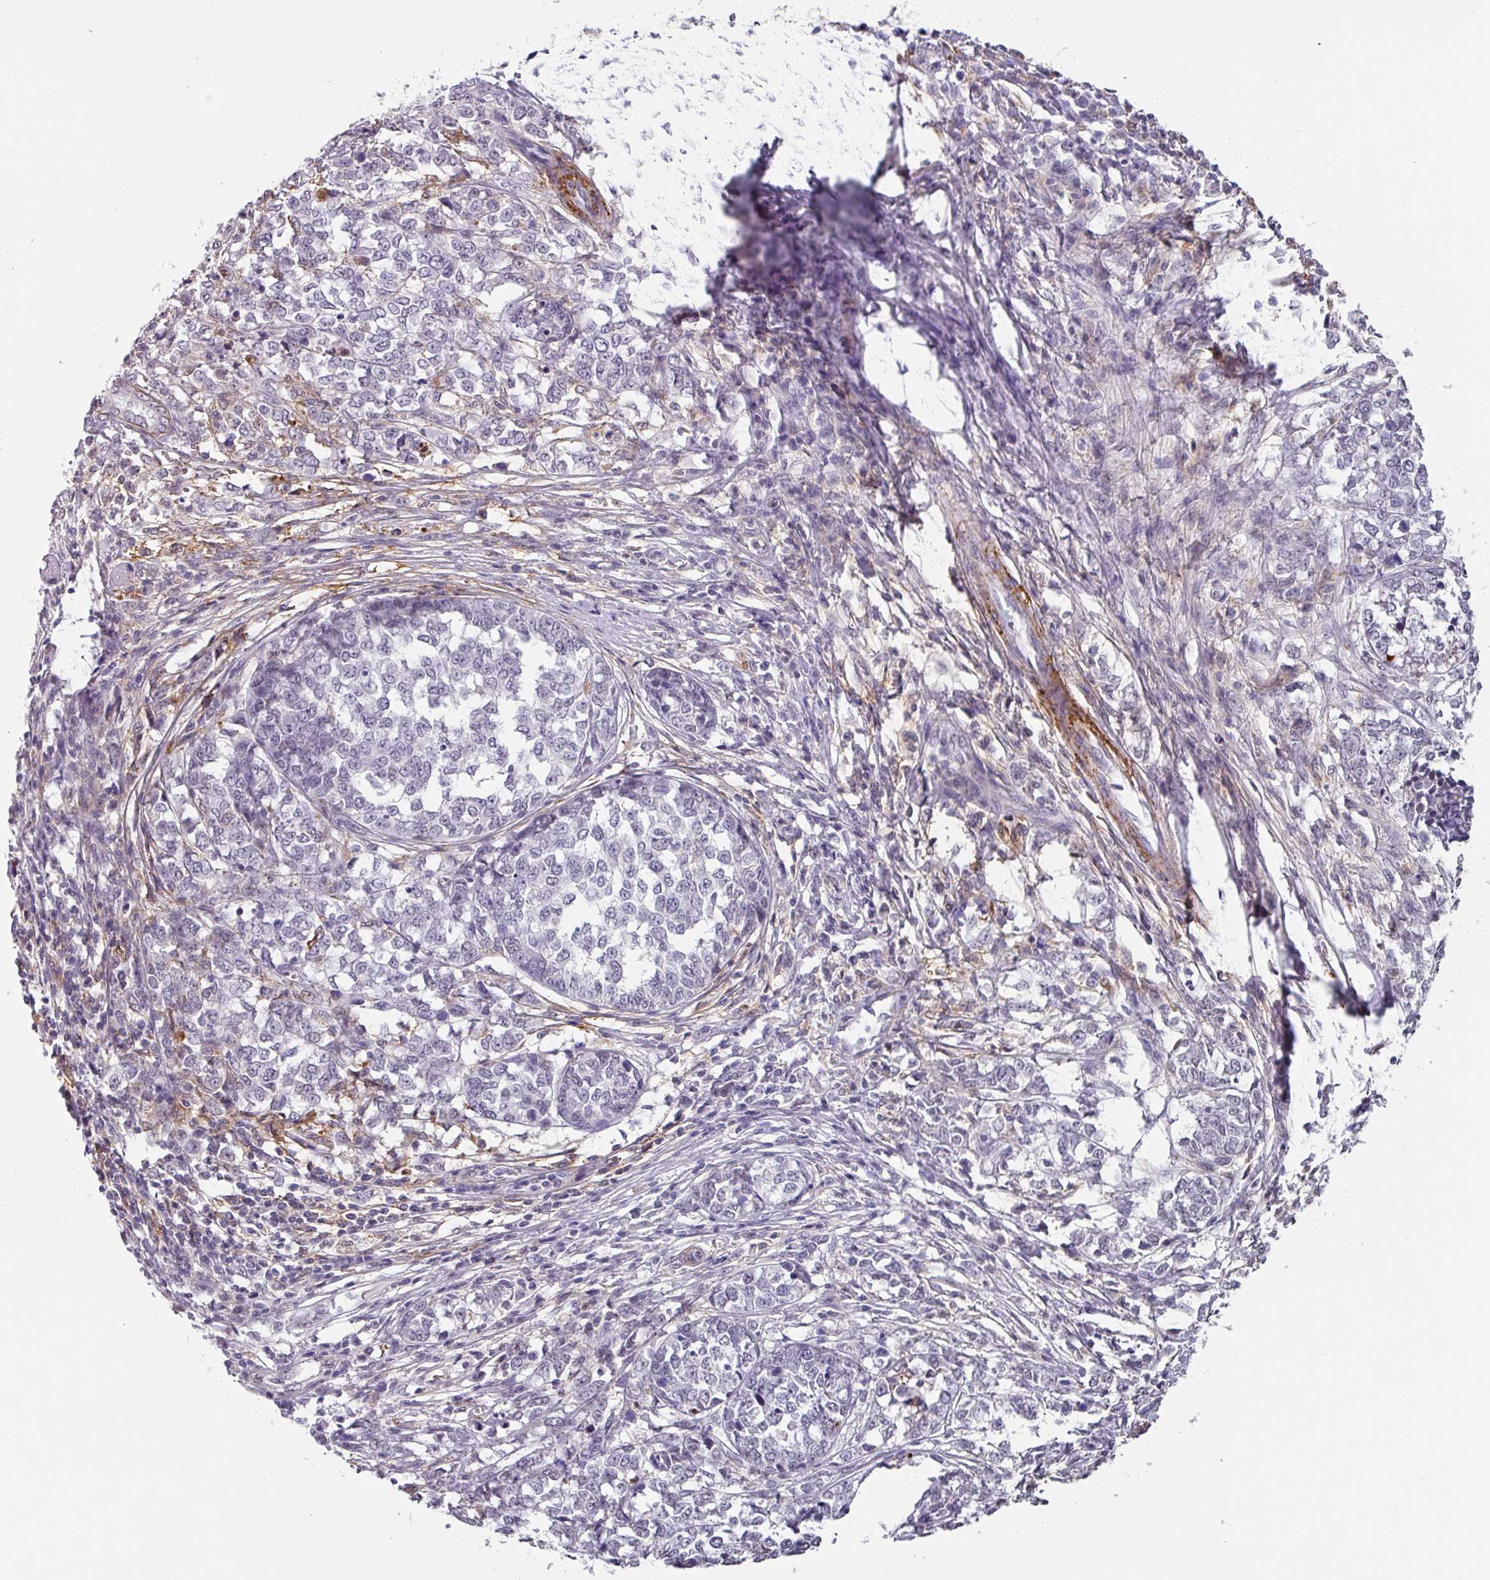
{"staining": {"intensity": "negative", "quantity": "none", "location": "none"}, "tissue": "melanoma", "cell_type": "Tumor cells", "image_type": "cancer", "snomed": [{"axis": "morphology", "description": "Malignant melanoma, NOS"}, {"axis": "topography", "description": "Skin"}], "caption": "Immunohistochemistry (IHC) image of neoplastic tissue: melanoma stained with DAB (3,3'-diaminobenzidine) shows no significant protein staining in tumor cells.", "gene": "C1QB", "patient": {"sex": "female", "age": 72}}